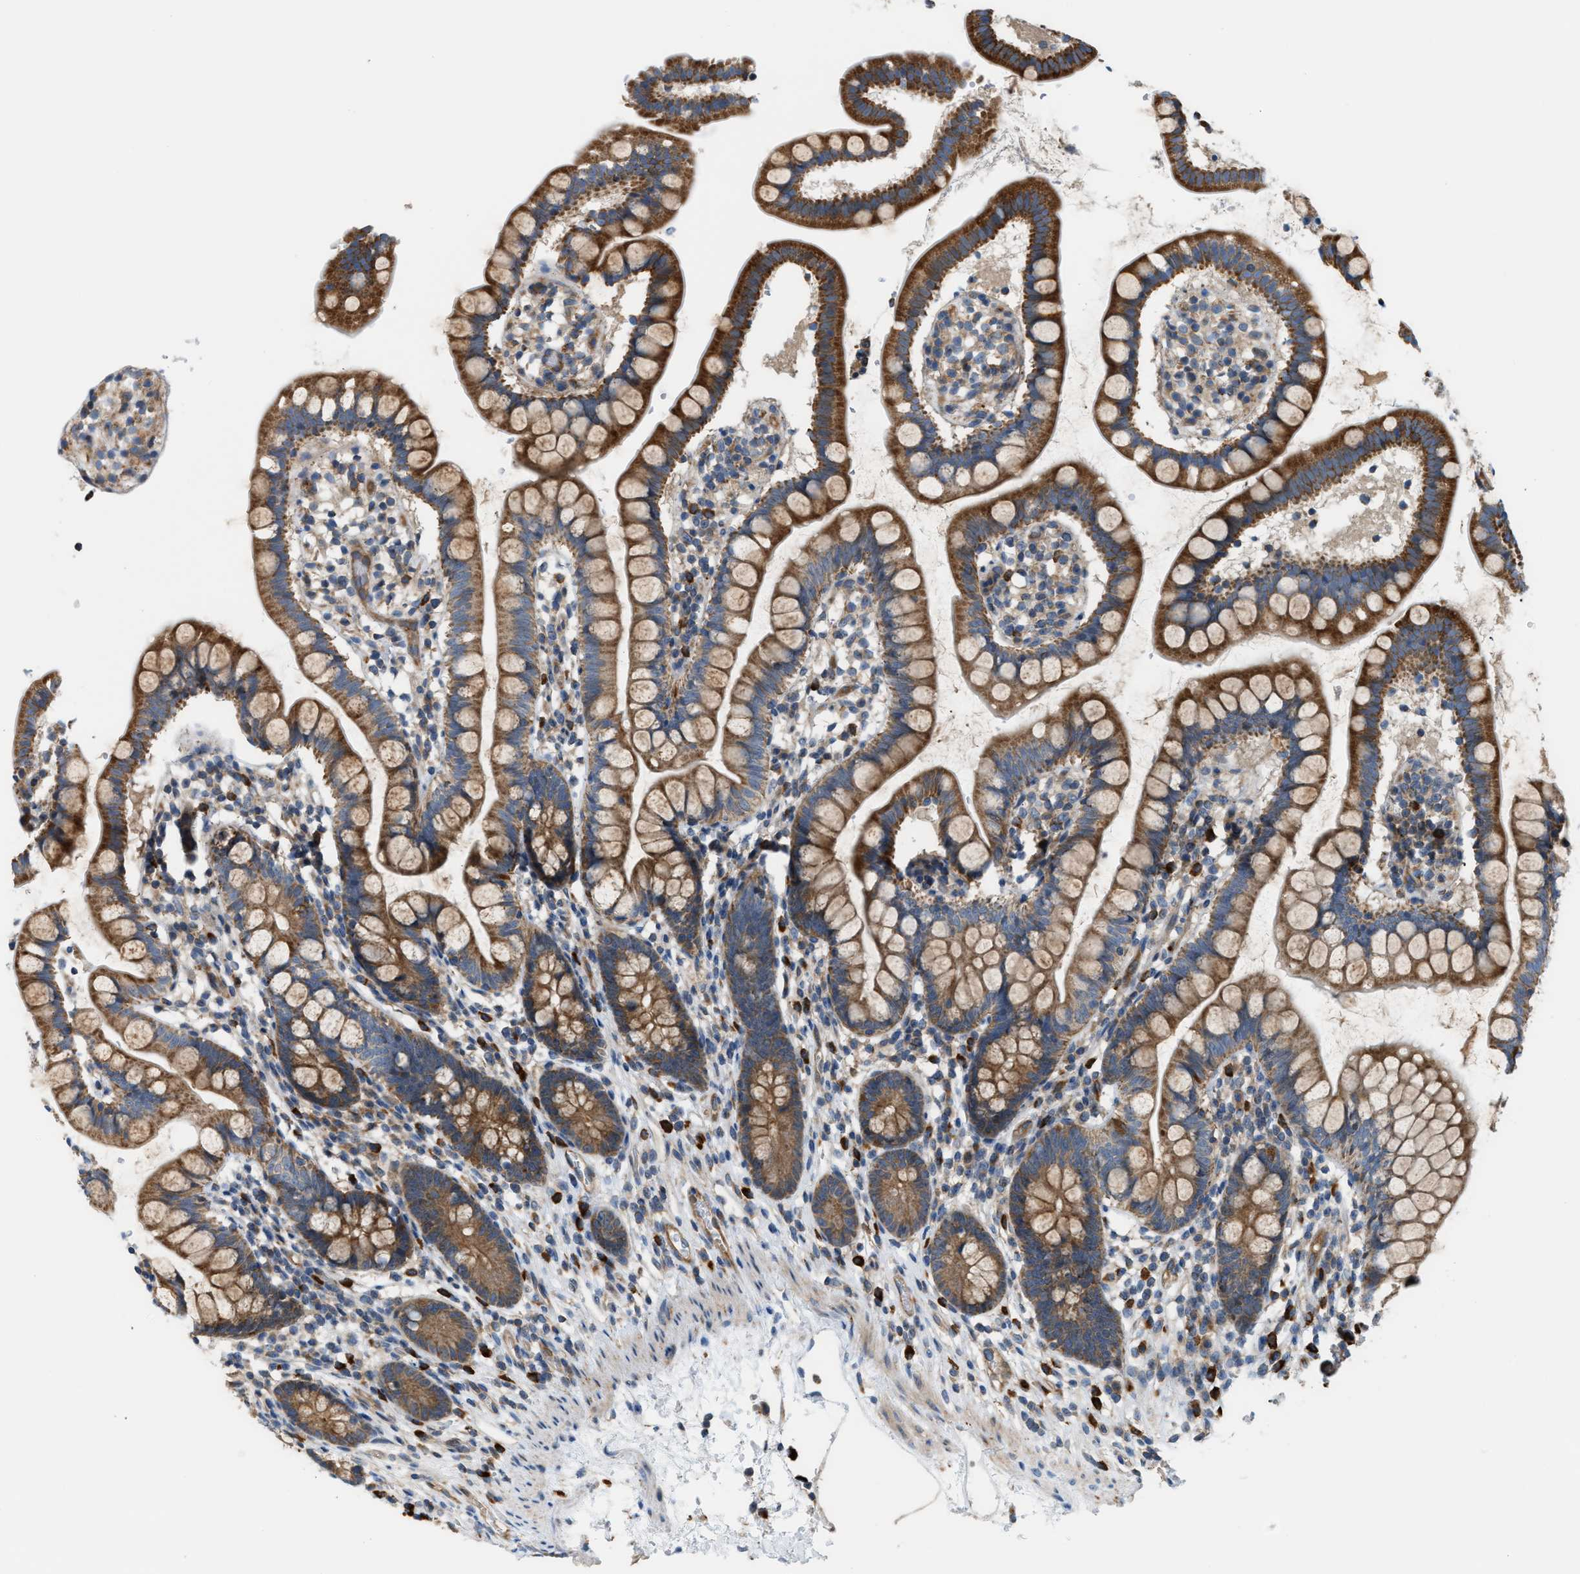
{"staining": {"intensity": "strong", "quantity": "25%-75%", "location": "cytoplasmic/membranous"}, "tissue": "small intestine", "cell_type": "Glandular cells", "image_type": "normal", "snomed": [{"axis": "morphology", "description": "Normal tissue, NOS"}, {"axis": "topography", "description": "Small intestine"}], "caption": "IHC staining of normal small intestine, which reveals high levels of strong cytoplasmic/membranous expression in approximately 25%-75% of glandular cells indicating strong cytoplasmic/membranous protein staining. The staining was performed using DAB (3,3'-diaminobenzidine) (brown) for protein detection and nuclei were counterstained in hematoxylin (blue).", "gene": "PDCL", "patient": {"sex": "female", "age": 84}}